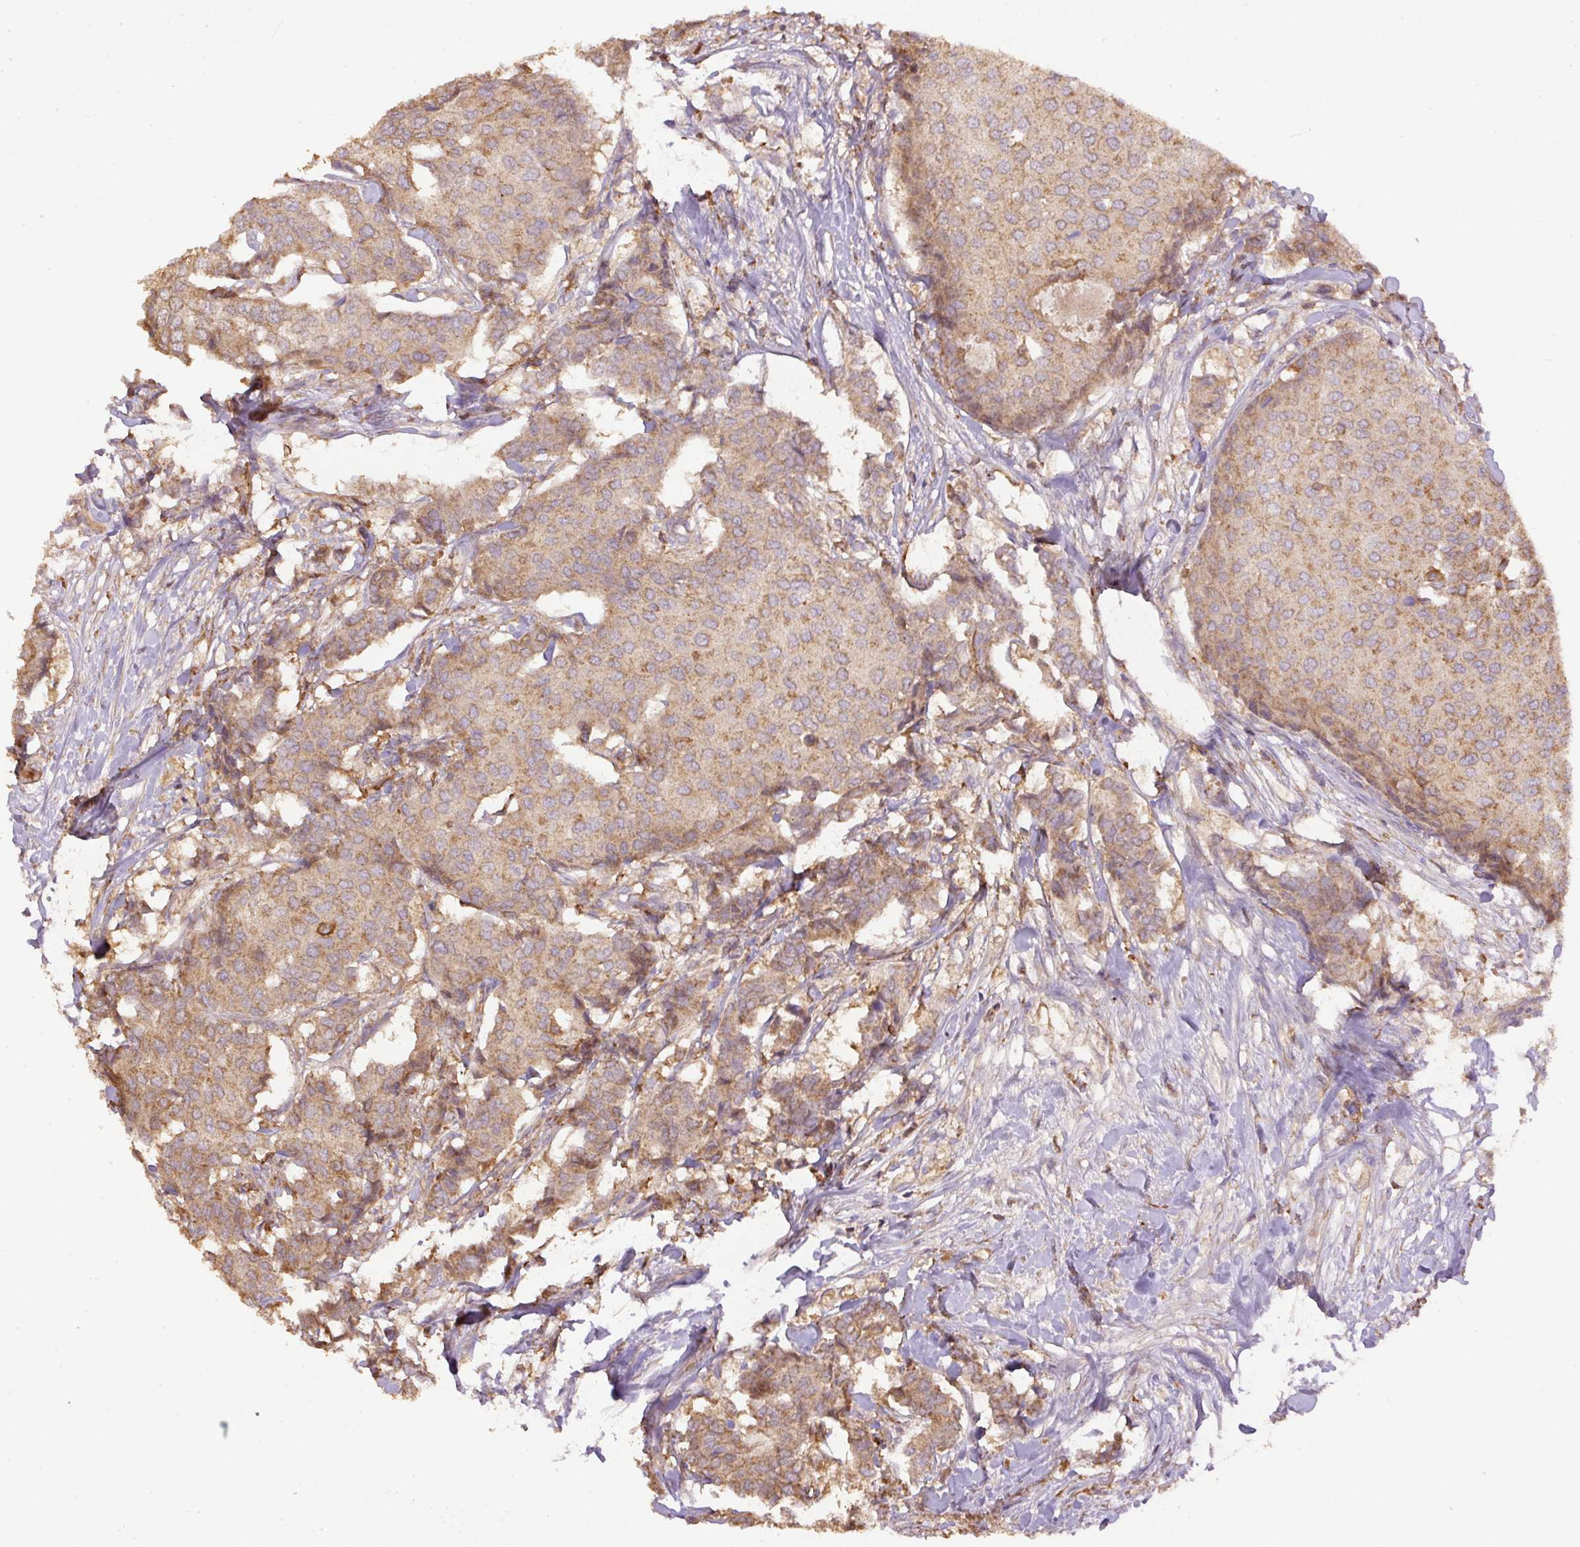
{"staining": {"intensity": "moderate", "quantity": ">75%", "location": "cytoplasmic/membranous"}, "tissue": "breast cancer", "cell_type": "Tumor cells", "image_type": "cancer", "snomed": [{"axis": "morphology", "description": "Duct carcinoma"}, {"axis": "topography", "description": "Breast"}], "caption": "Breast infiltrating ductal carcinoma stained with a protein marker displays moderate staining in tumor cells.", "gene": "DAPK1", "patient": {"sex": "female", "age": 75}}